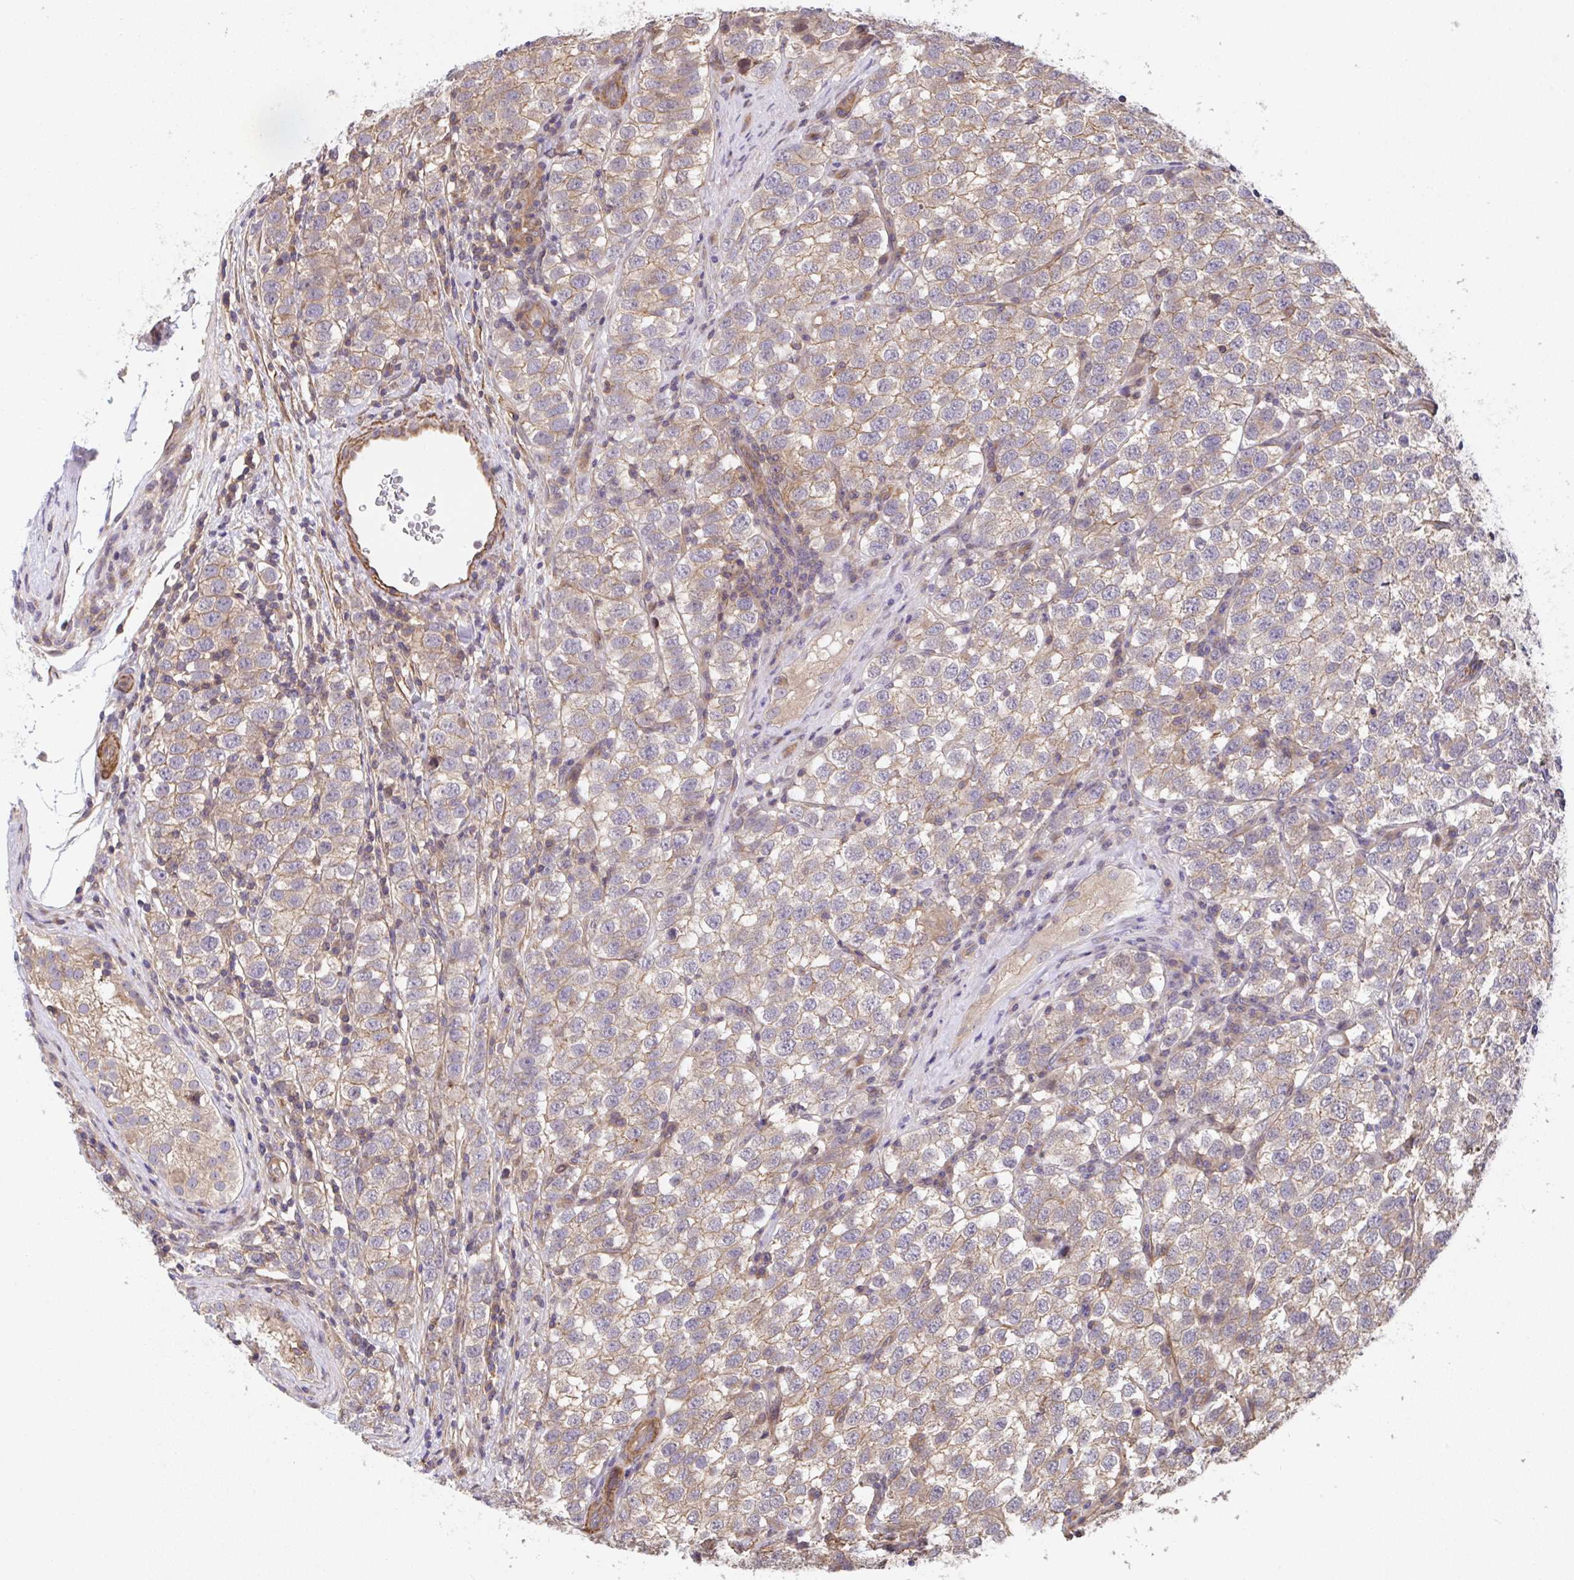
{"staining": {"intensity": "moderate", "quantity": ">75%", "location": "cytoplasmic/membranous,nuclear"}, "tissue": "testis cancer", "cell_type": "Tumor cells", "image_type": "cancer", "snomed": [{"axis": "morphology", "description": "Seminoma, NOS"}, {"axis": "topography", "description": "Testis"}], "caption": "Human testis seminoma stained with a brown dye displays moderate cytoplasmic/membranous and nuclear positive expression in about >75% of tumor cells.", "gene": "ZNF696", "patient": {"sex": "male", "age": 34}}